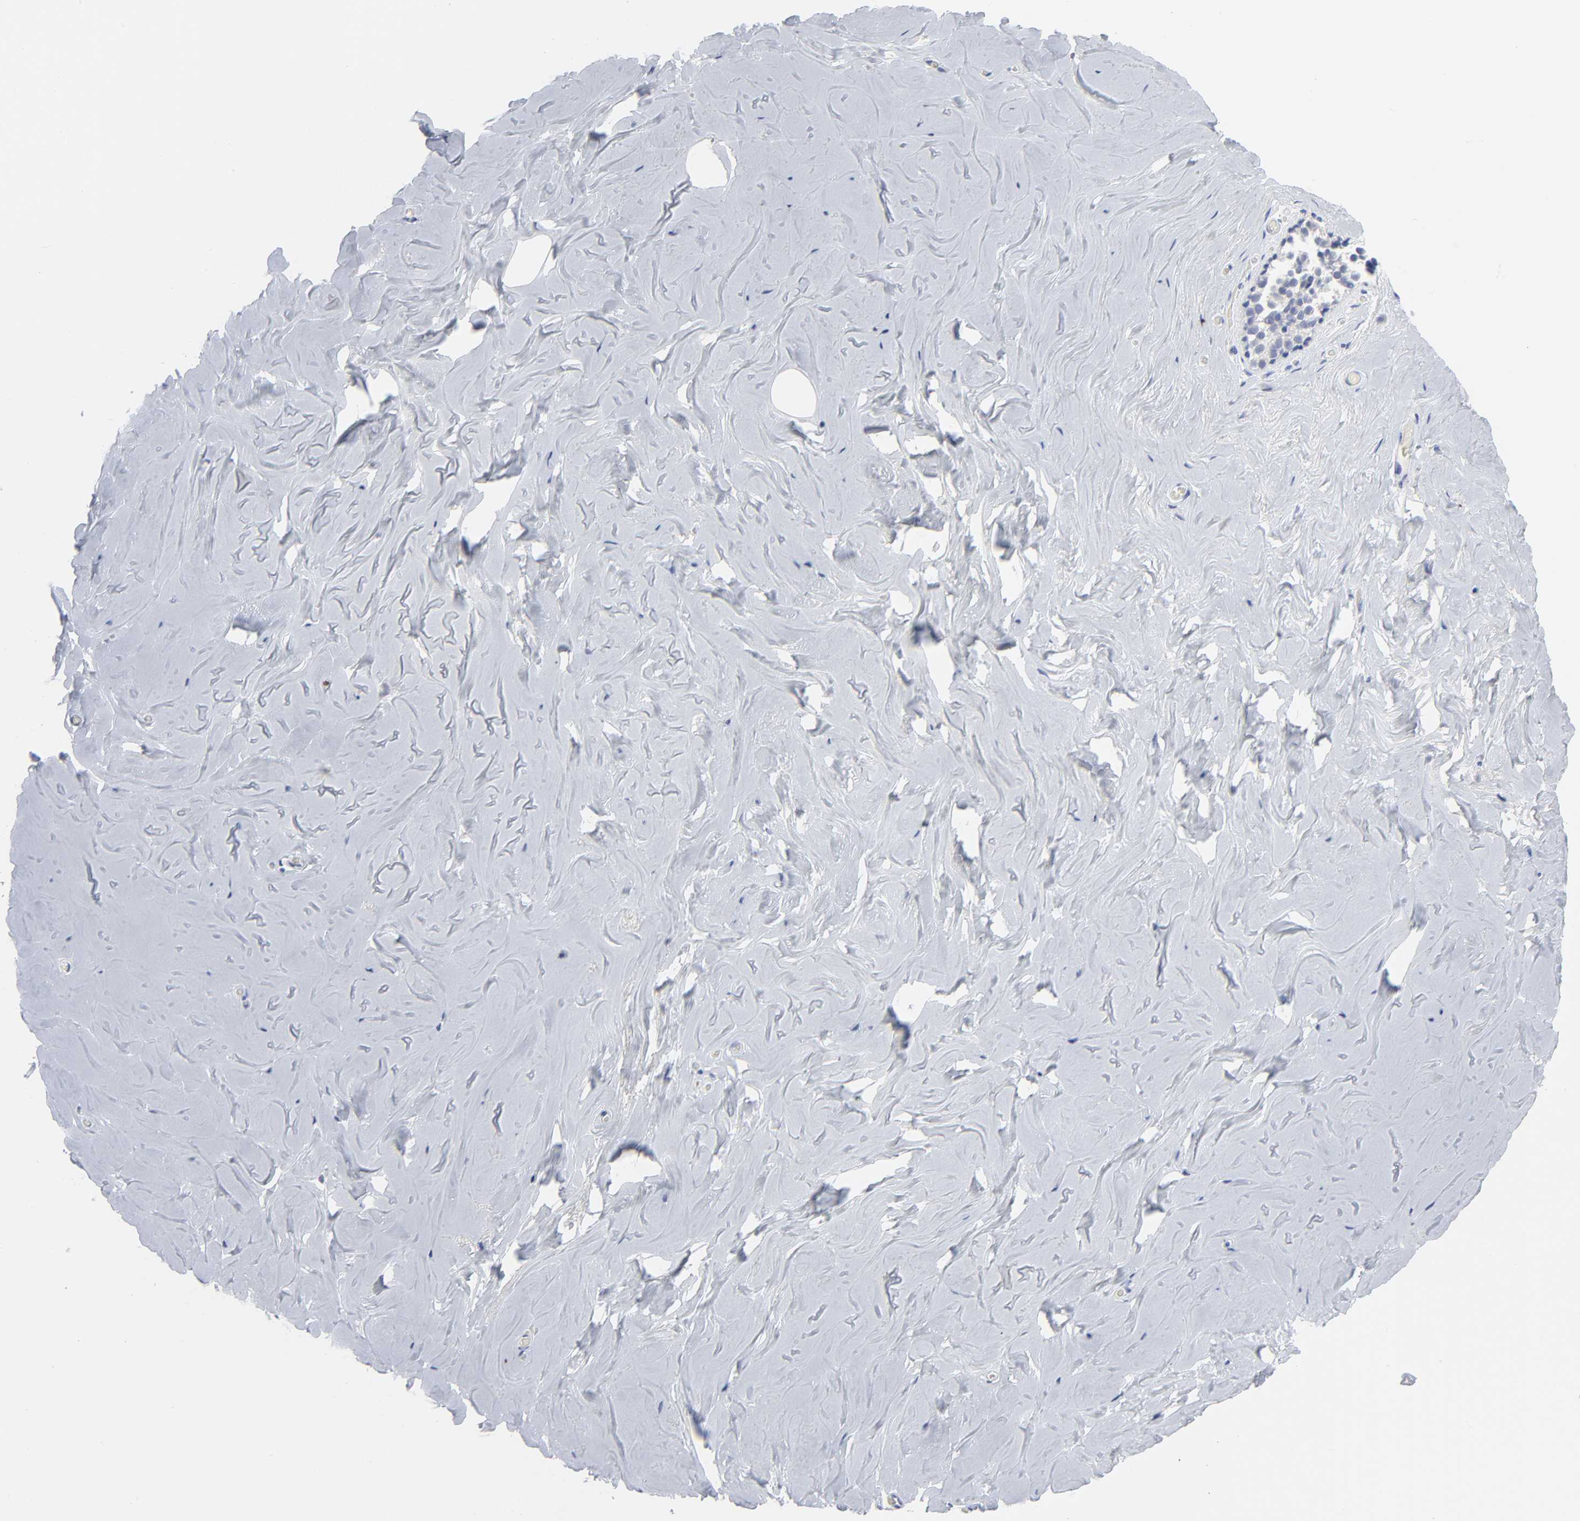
{"staining": {"intensity": "negative", "quantity": "none", "location": "none"}, "tissue": "breast", "cell_type": "Adipocytes", "image_type": "normal", "snomed": [{"axis": "morphology", "description": "Normal tissue, NOS"}, {"axis": "topography", "description": "Breast"}], "caption": "This is an IHC image of unremarkable human breast. There is no staining in adipocytes.", "gene": "CLEC4G", "patient": {"sex": "female", "age": 75}}